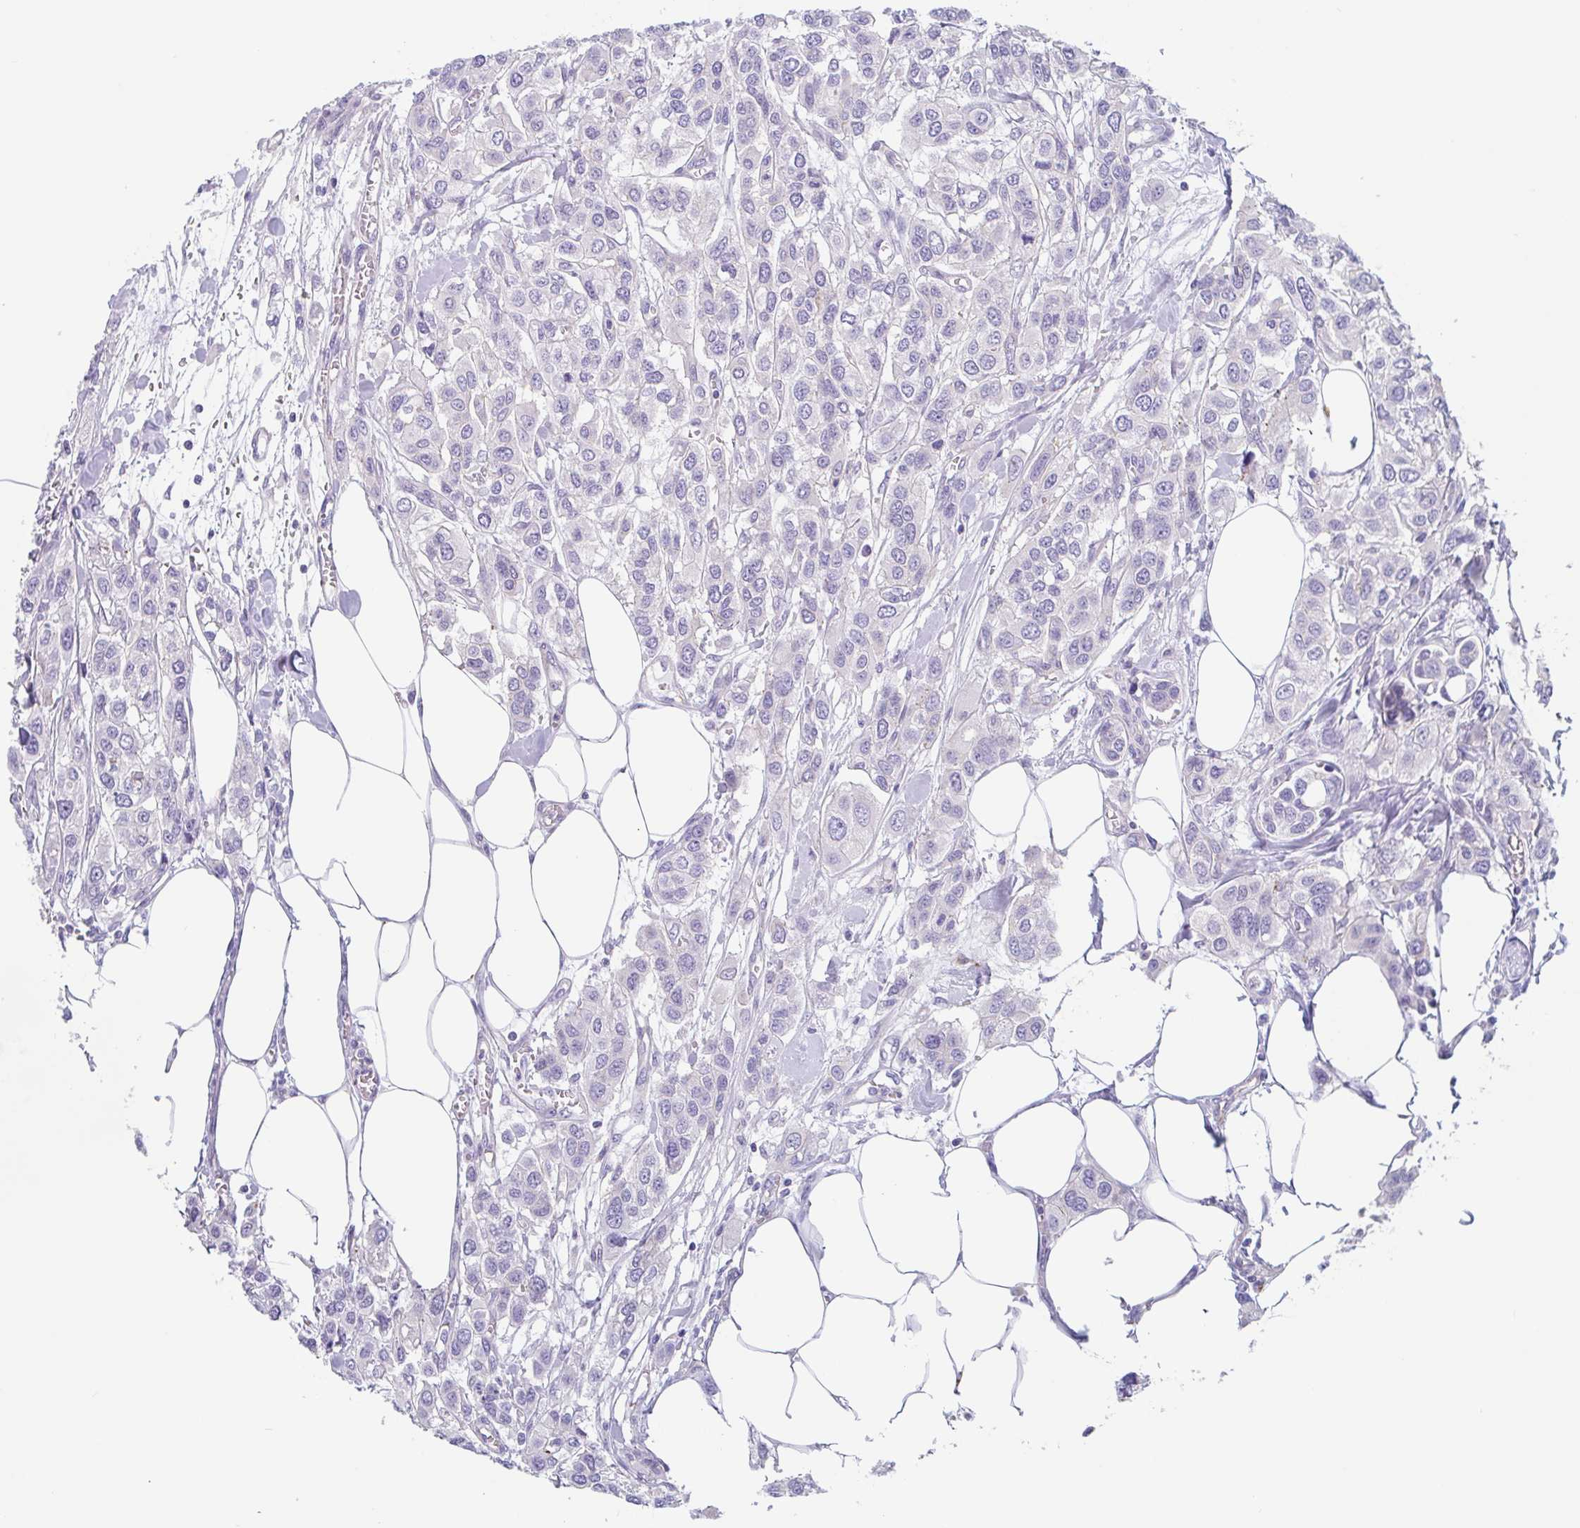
{"staining": {"intensity": "negative", "quantity": "none", "location": "none"}, "tissue": "urothelial cancer", "cell_type": "Tumor cells", "image_type": "cancer", "snomed": [{"axis": "morphology", "description": "Urothelial carcinoma, High grade"}, {"axis": "topography", "description": "Urinary bladder"}], "caption": "High power microscopy histopathology image of an immunohistochemistry image of urothelial cancer, revealing no significant staining in tumor cells.", "gene": "LENG9", "patient": {"sex": "male", "age": 67}}